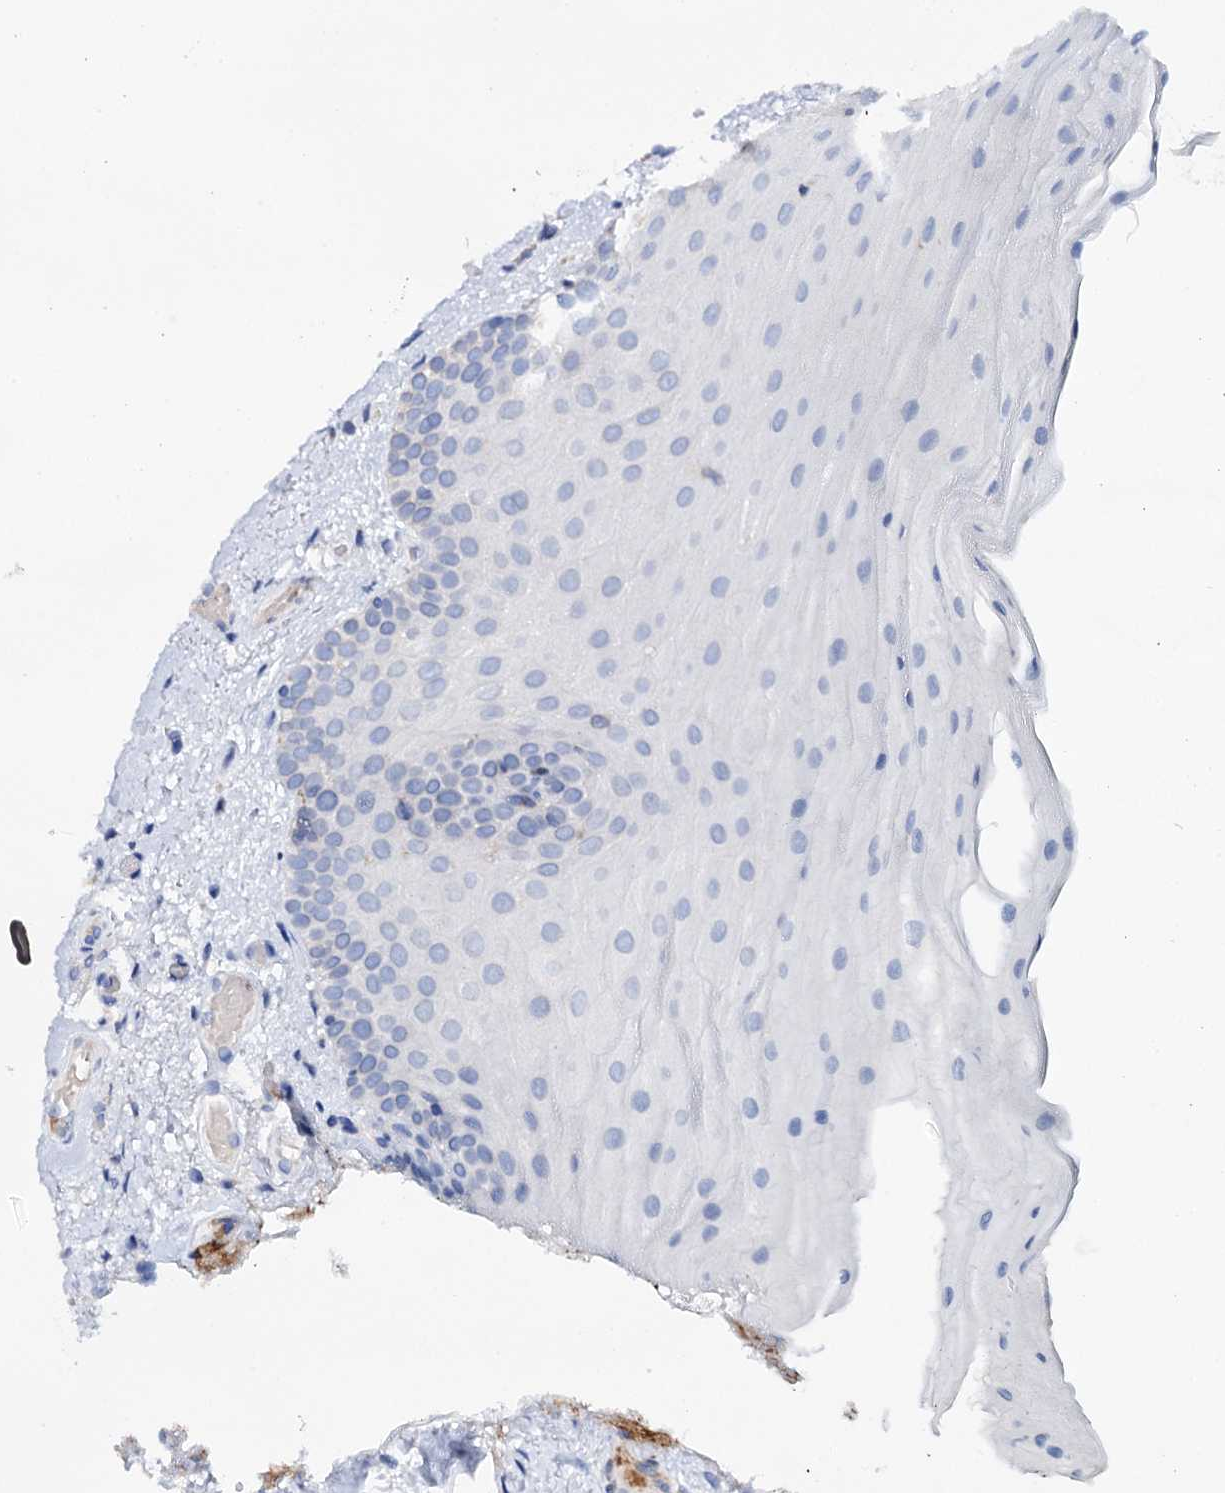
{"staining": {"intensity": "moderate", "quantity": "<25%", "location": "cytoplasmic/membranous"}, "tissue": "oral mucosa", "cell_type": "Squamous epithelial cells", "image_type": "normal", "snomed": [{"axis": "morphology", "description": "Normal tissue, NOS"}, {"axis": "topography", "description": "Oral tissue"}], "caption": "Immunohistochemical staining of normal human oral mucosa exhibits low levels of moderate cytoplasmic/membranous expression in approximately <25% of squamous epithelial cells.", "gene": "UBASH3B", "patient": {"sex": "male", "age": 68}}